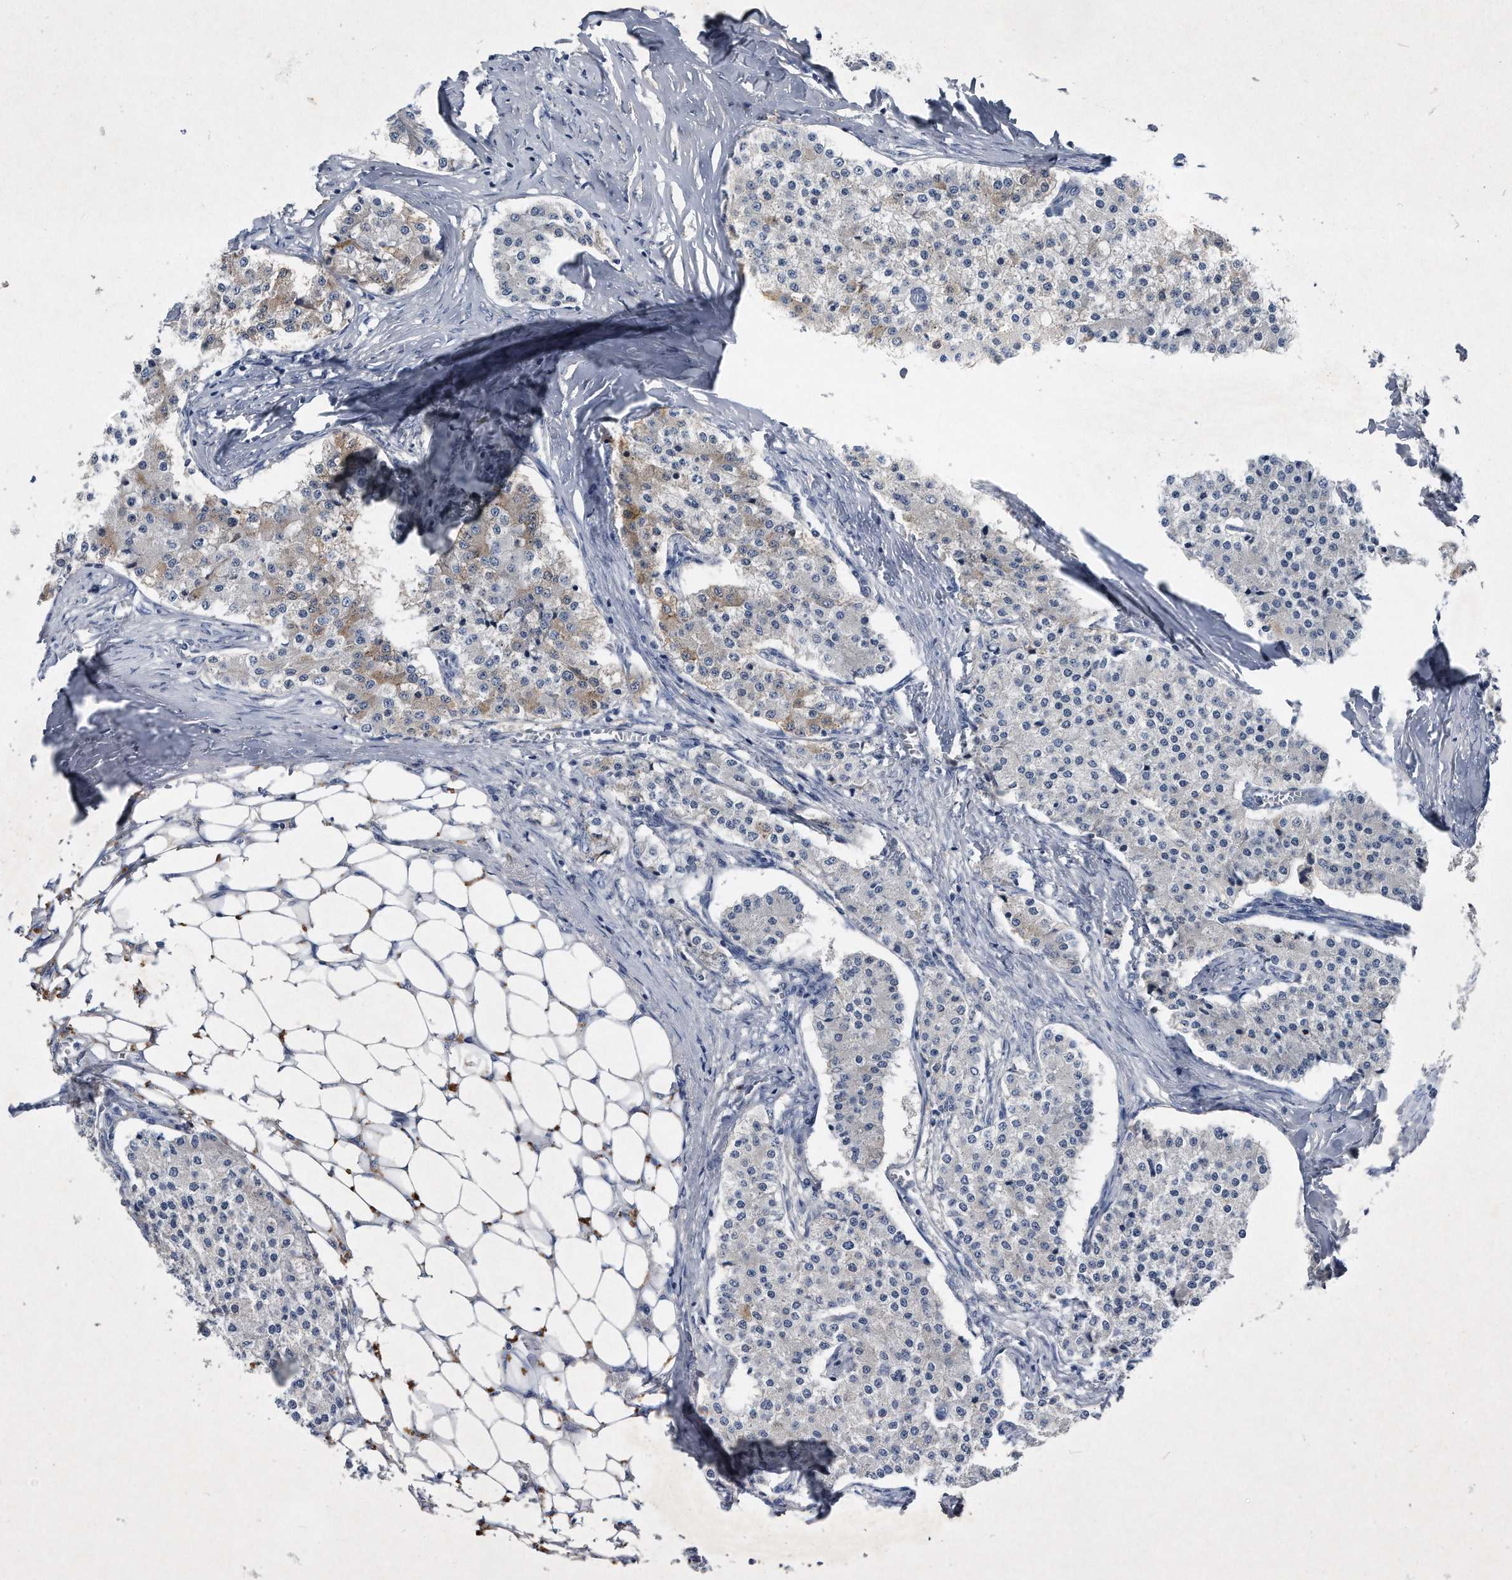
{"staining": {"intensity": "negative", "quantity": "none", "location": "none"}, "tissue": "carcinoid", "cell_type": "Tumor cells", "image_type": "cancer", "snomed": [{"axis": "morphology", "description": "Carcinoid, malignant, NOS"}, {"axis": "topography", "description": "Colon"}], "caption": "The immunohistochemistry micrograph has no significant expression in tumor cells of carcinoid (malignant) tissue.", "gene": "ASNS", "patient": {"sex": "female", "age": 52}}